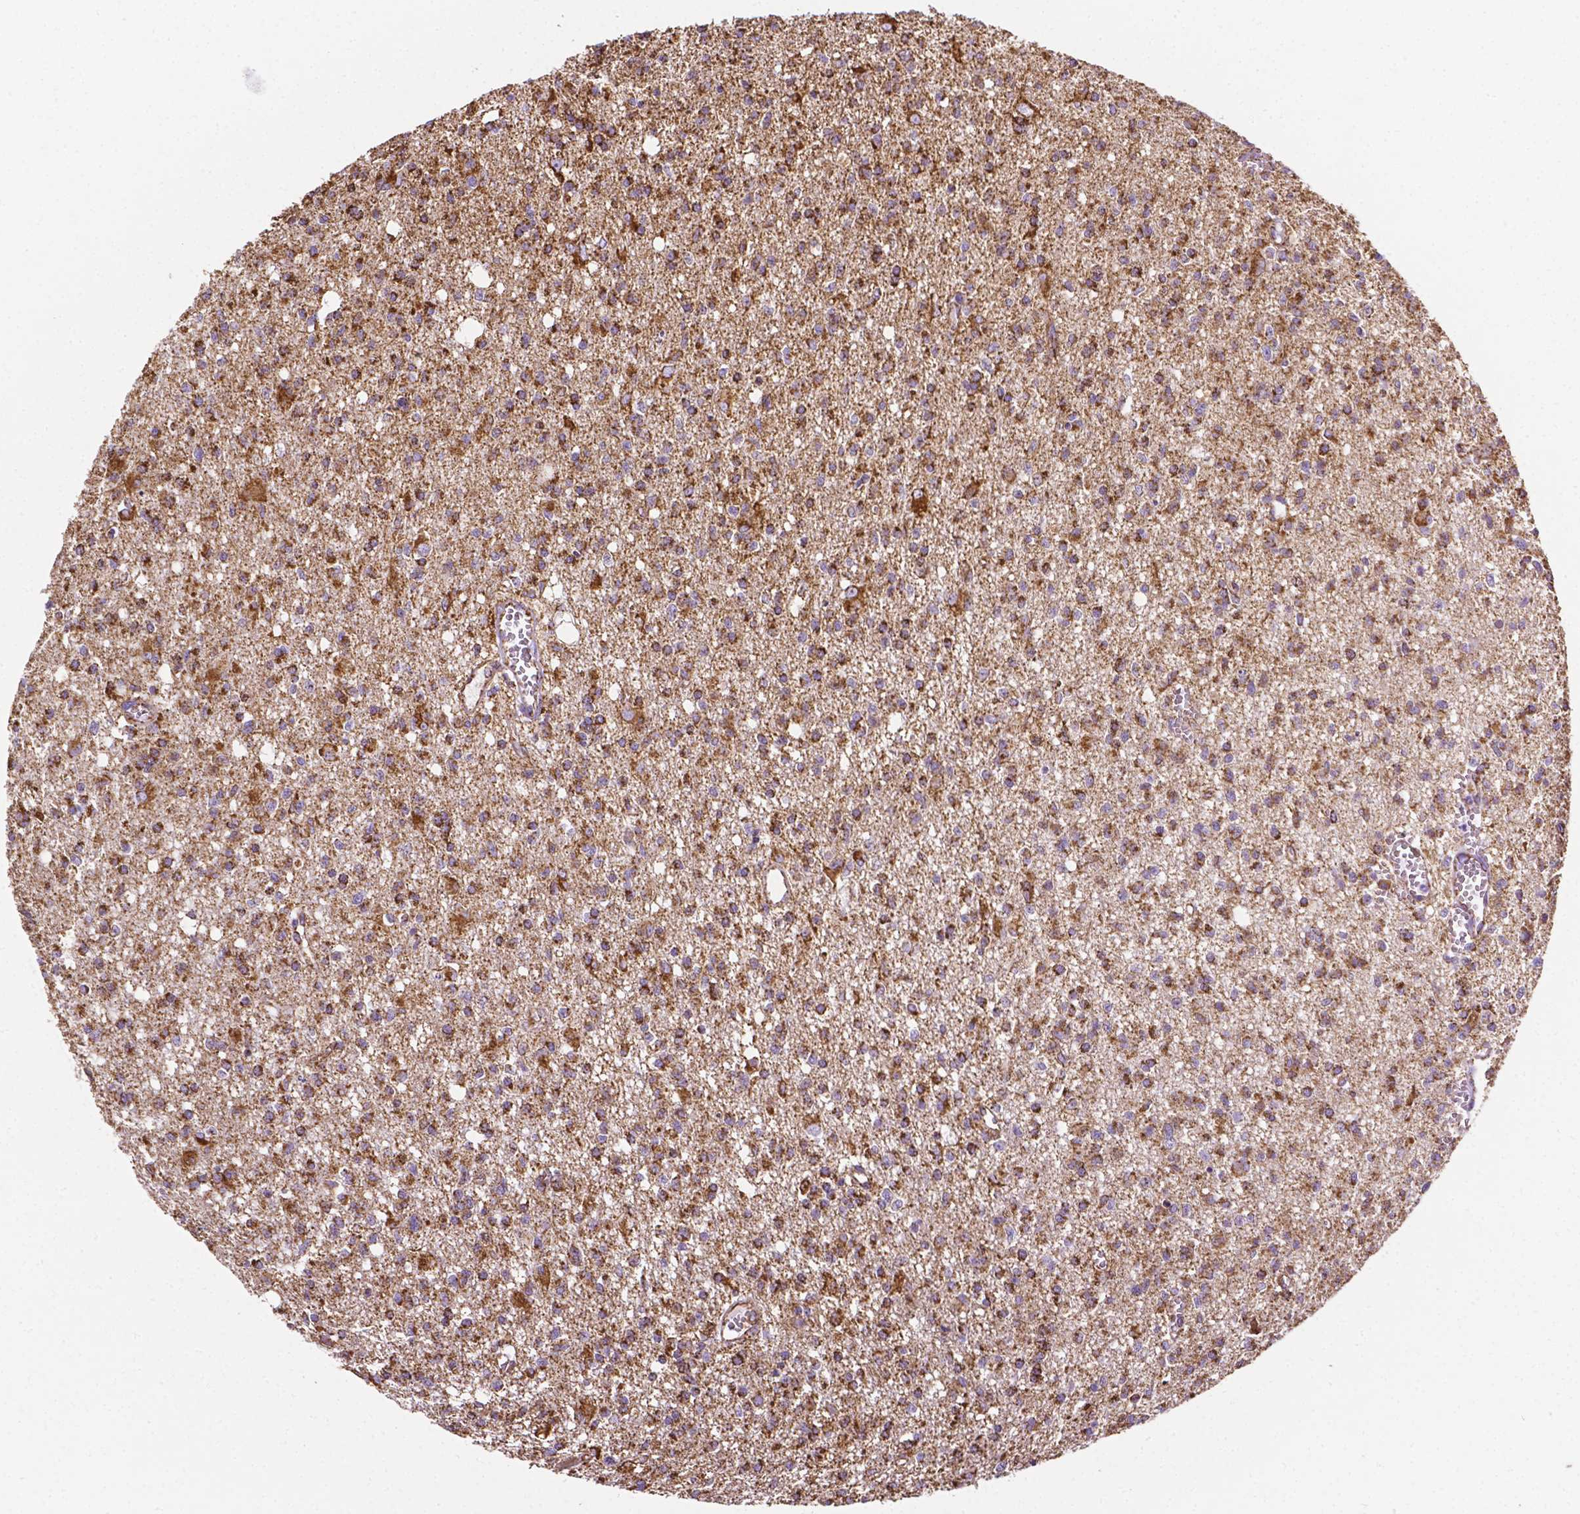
{"staining": {"intensity": "strong", "quantity": ">75%", "location": "cytoplasmic/membranous"}, "tissue": "glioma", "cell_type": "Tumor cells", "image_type": "cancer", "snomed": [{"axis": "morphology", "description": "Glioma, malignant, Low grade"}, {"axis": "topography", "description": "Brain"}], "caption": "Protein staining demonstrates strong cytoplasmic/membranous positivity in approximately >75% of tumor cells in low-grade glioma (malignant).", "gene": "RMDN3", "patient": {"sex": "male", "age": 64}}